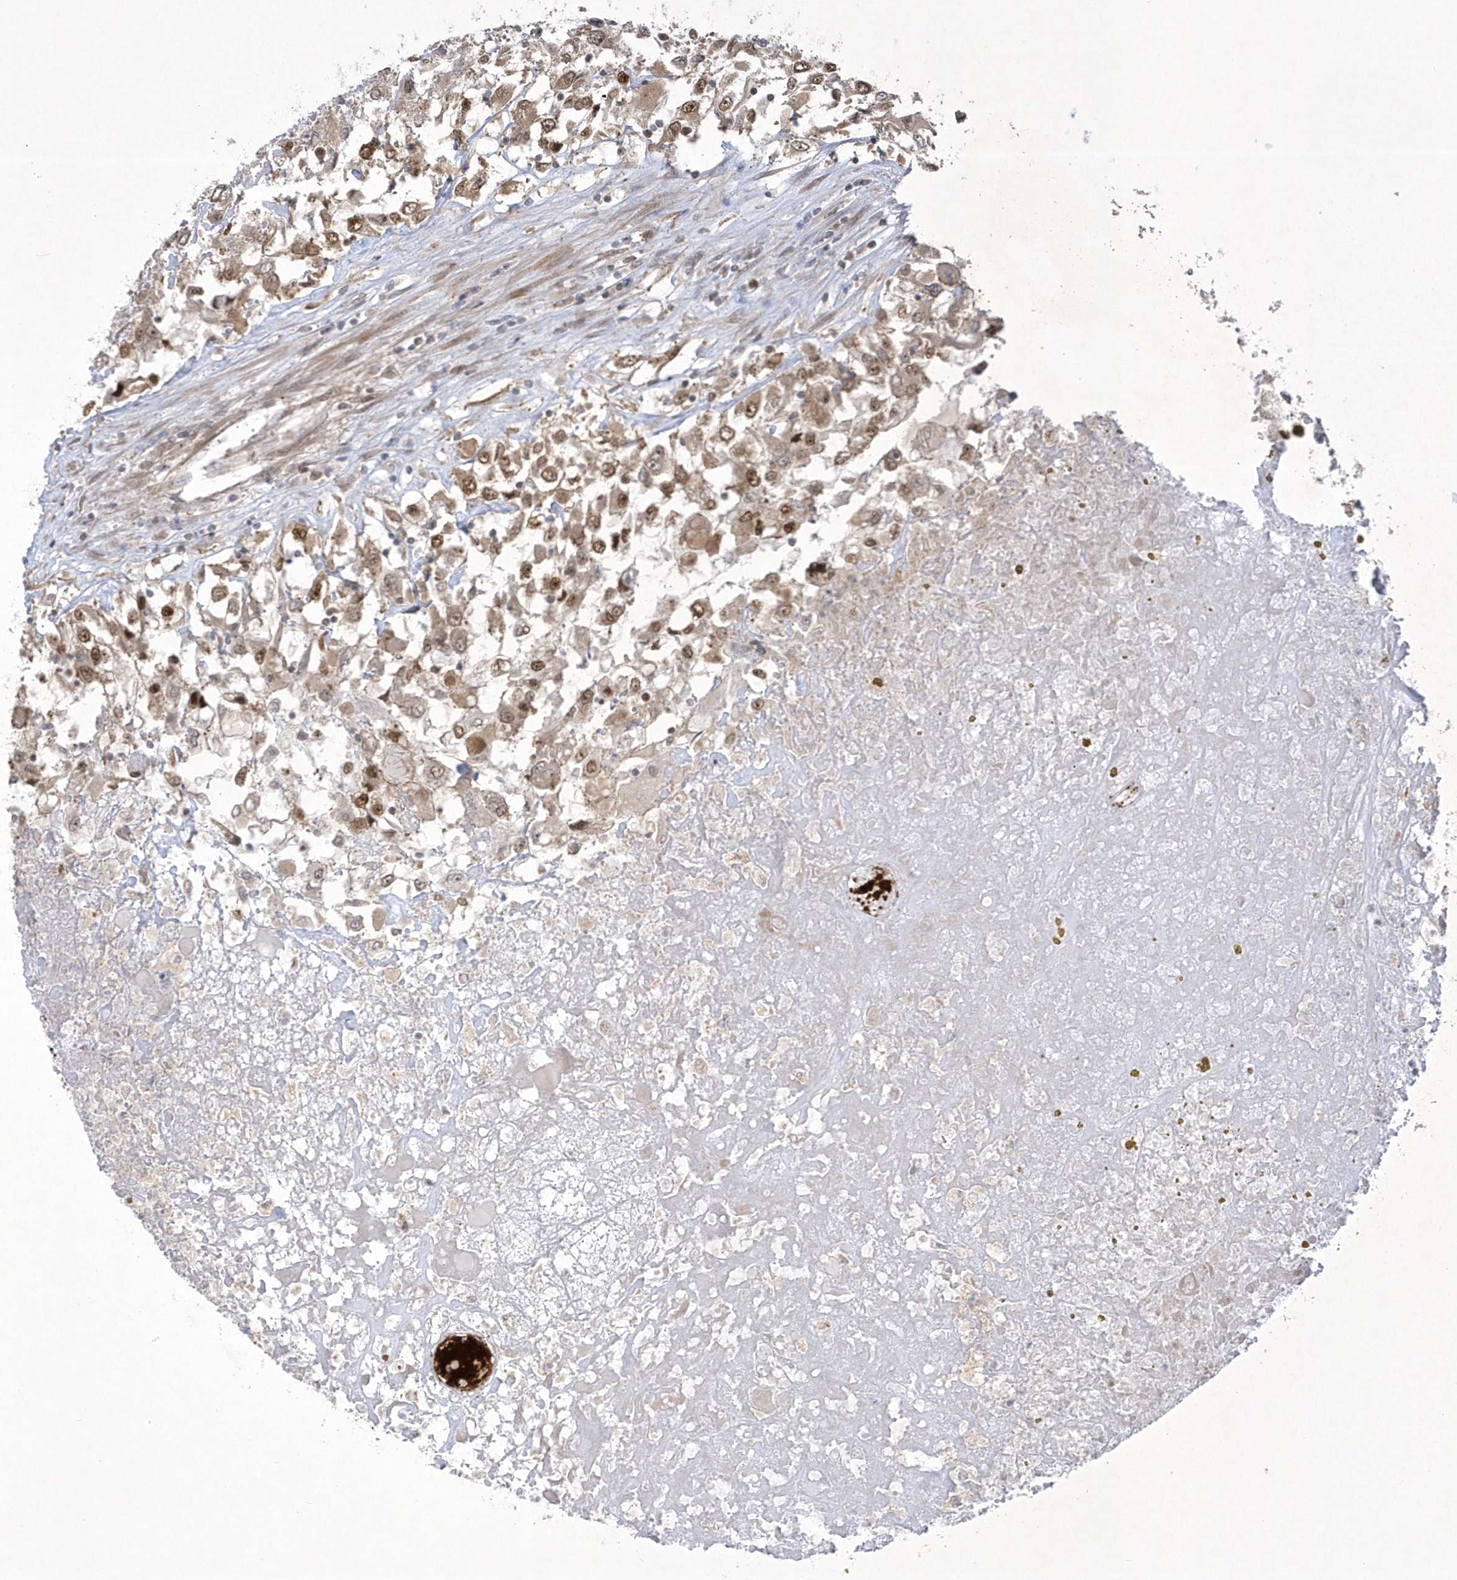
{"staining": {"intensity": "moderate", "quantity": ">75%", "location": "nuclear"}, "tissue": "renal cancer", "cell_type": "Tumor cells", "image_type": "cancer", "snomed": [{"axis": "morphology", "description": "Adenocarcinoma, NOS"}, {"axis": "topography", "description": "Kidney"}], "caption": "A photomicrograph showing moderate nuclear positivity in approximately >75% of tumor cells in renal cancer (adenocarcinoma), as visualized by brown immunohistochemical staining.", "gene": "NAF1", "patient": {"sex": "female", "age": 52}}